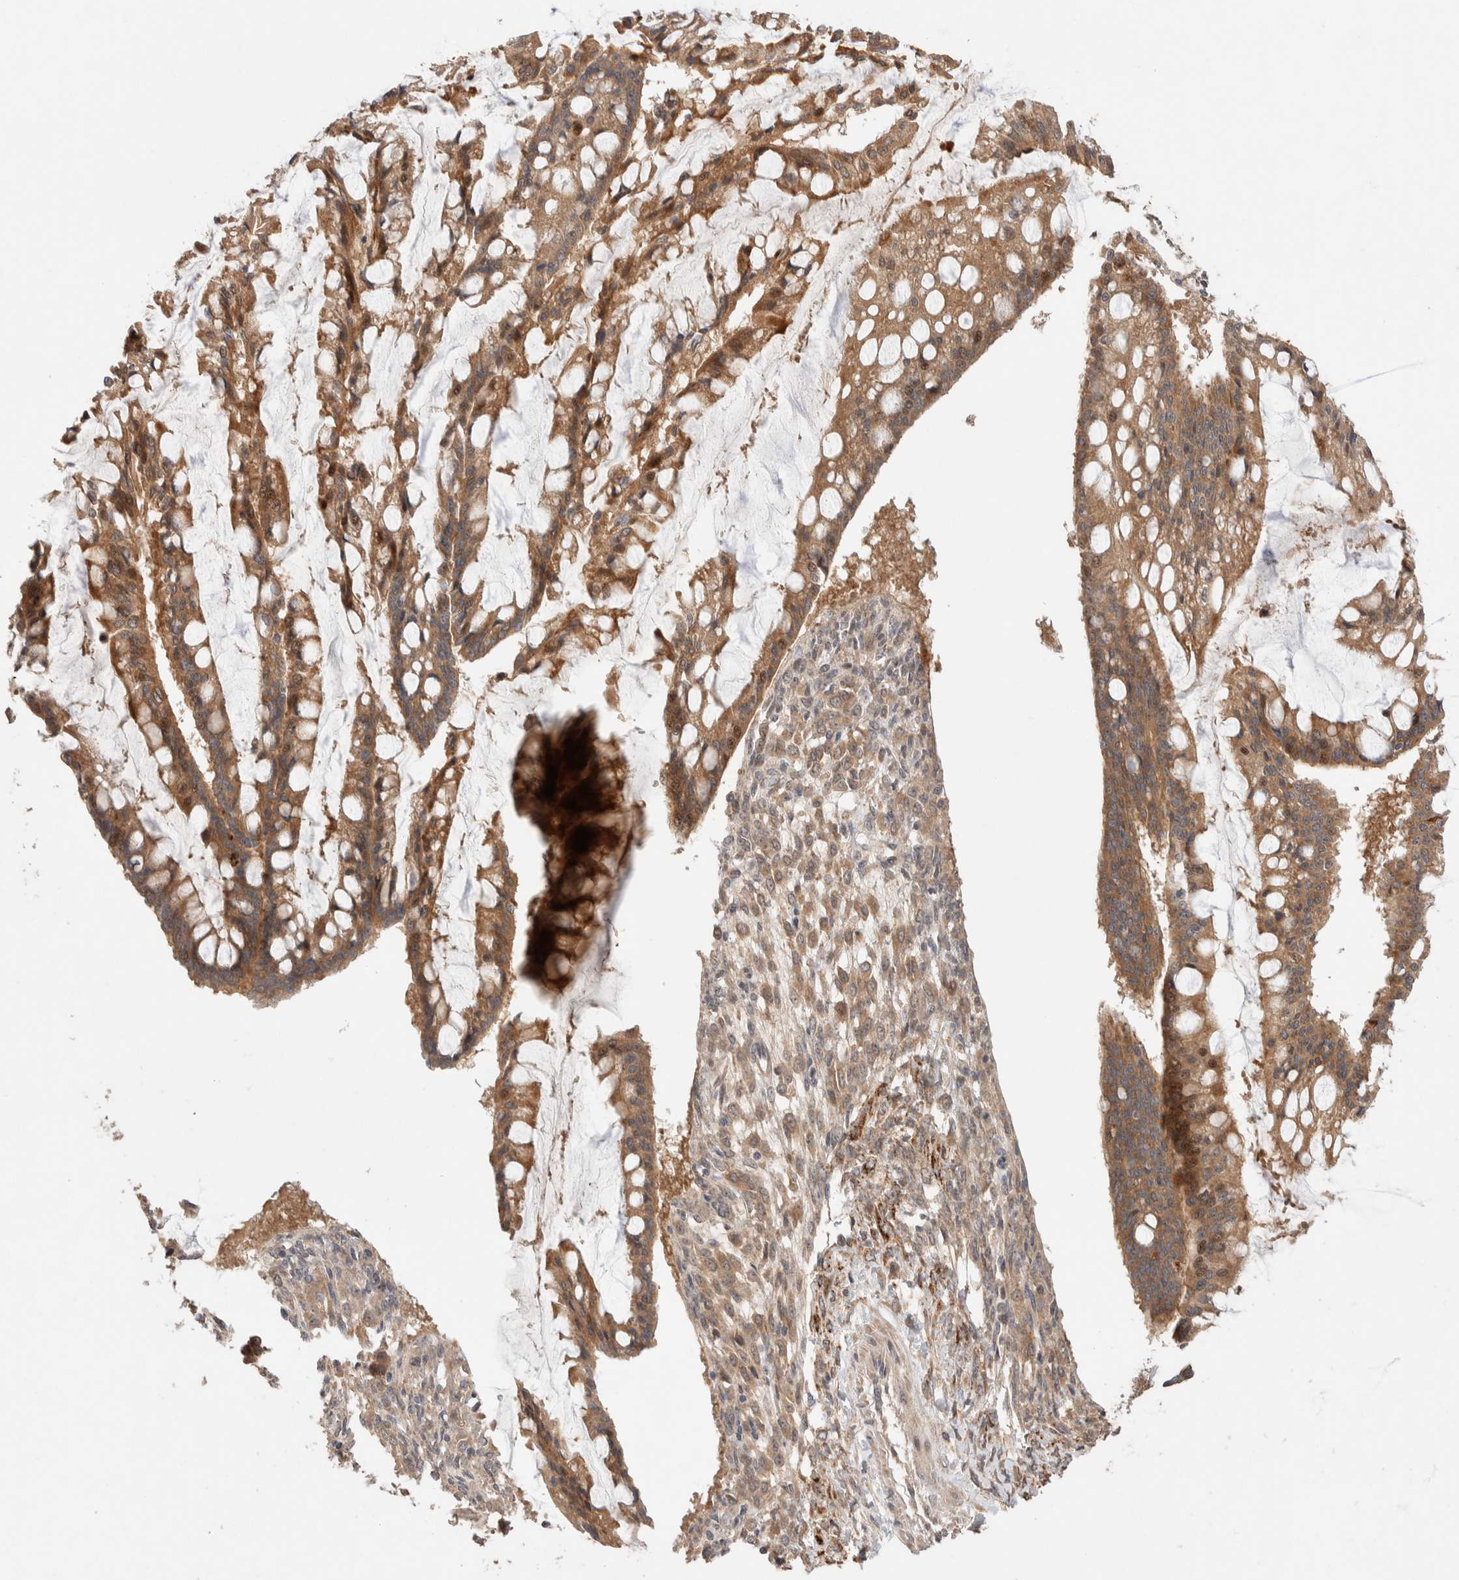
{"staining": {"intensity": "strong", "quantity": ">75%", "location": "cytoplasmic/membranous"}, "tissue": "ovarian cancer", "cell_type": "Tumor cells", "image_type": "cancer", "snomed": [{"axis": "morphology", "description": "Cystadenocarcinoma, mucinous, NOS"}, {"axis": "topography", "description": "Ovary"}], "caption": "Tumor cells show strong cytoplasmic/membranous staining in approximately >75% of cells in mucinous cystadenocarcinoma (ovarian).", "gene": "CASK", "patient": {"sex": "female", "age": 73}}